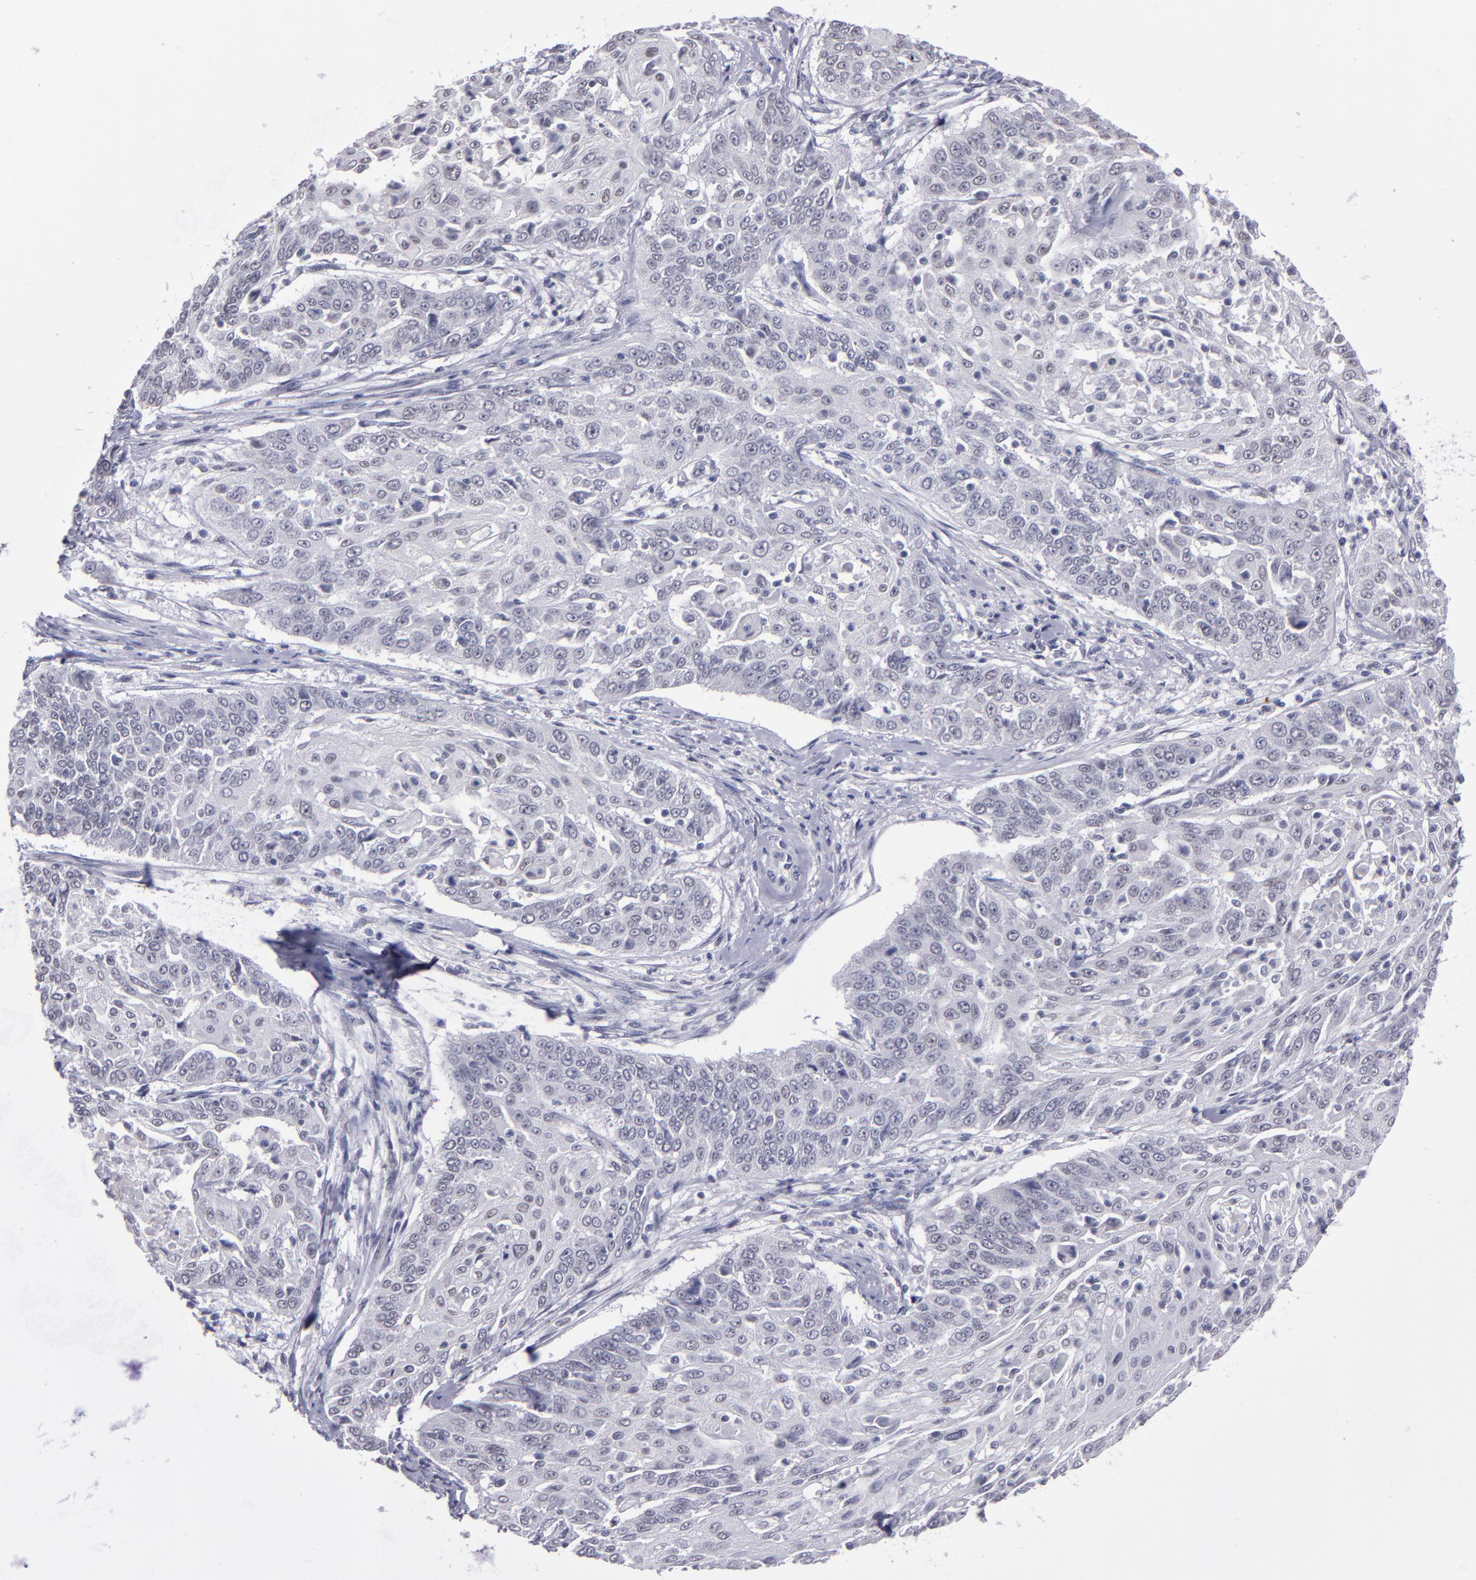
{"staining": {"intensity": "weak", "quantity": "<25%", "location": "nuclear"}, "tissue": "cervical cancer", "cell_type": "Tumor cells", "image_type": "cancer", "snomed": [{"axis": "morphology", "description": "Squamous cell carcinoma, NOS"}, {"axis": "topography", "description": "Cervix"}], "caption": "This is a micrograph of IHC staining of squamous cell carcinoma (cervical), which shows no staining in tumor cells.", "gene": "OTUB2", "patient": {"sex": "female", "age": 64}}